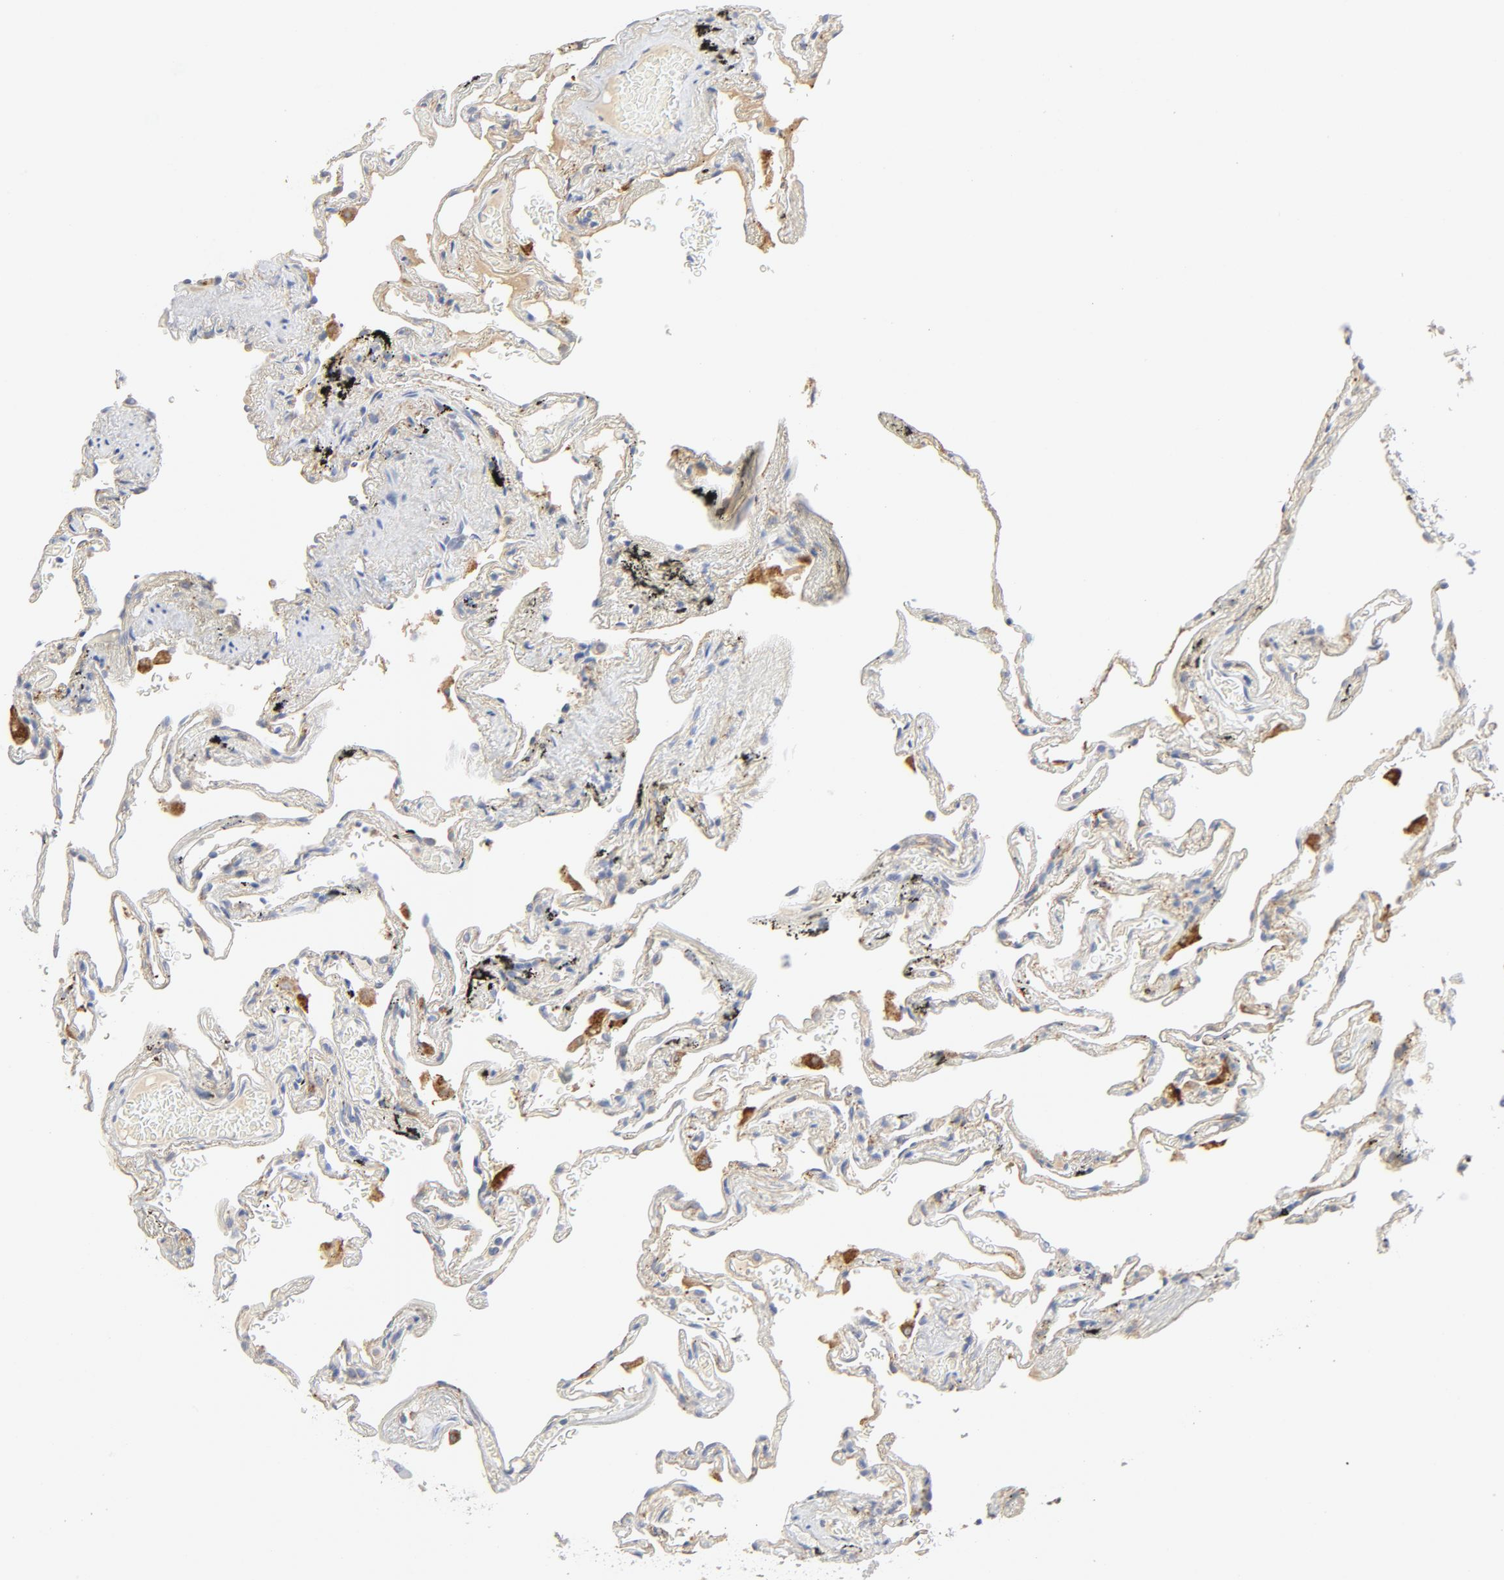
{"staining": {"intensity": "weak", "quantity": "<25%", "location": "cytoplasmic/membranous"}, "tissue": "lung", "cell_type": "Alveolar cells", "image_type": "normal", "snomed": [{"axis": "morphology", "description": "Normal tissue, NOS"}, {"axis": "morphology", "description": "Inflammation, NOS"}, {"axis": "topography", "description": "Lung"}], "caption": "This is a histopathology image of immunohistochemistry staining of benign lung, which shows no staining in alveolar cells.", "gene": "MAGEB17", "patient": {"sex": "male", "age": 69}}